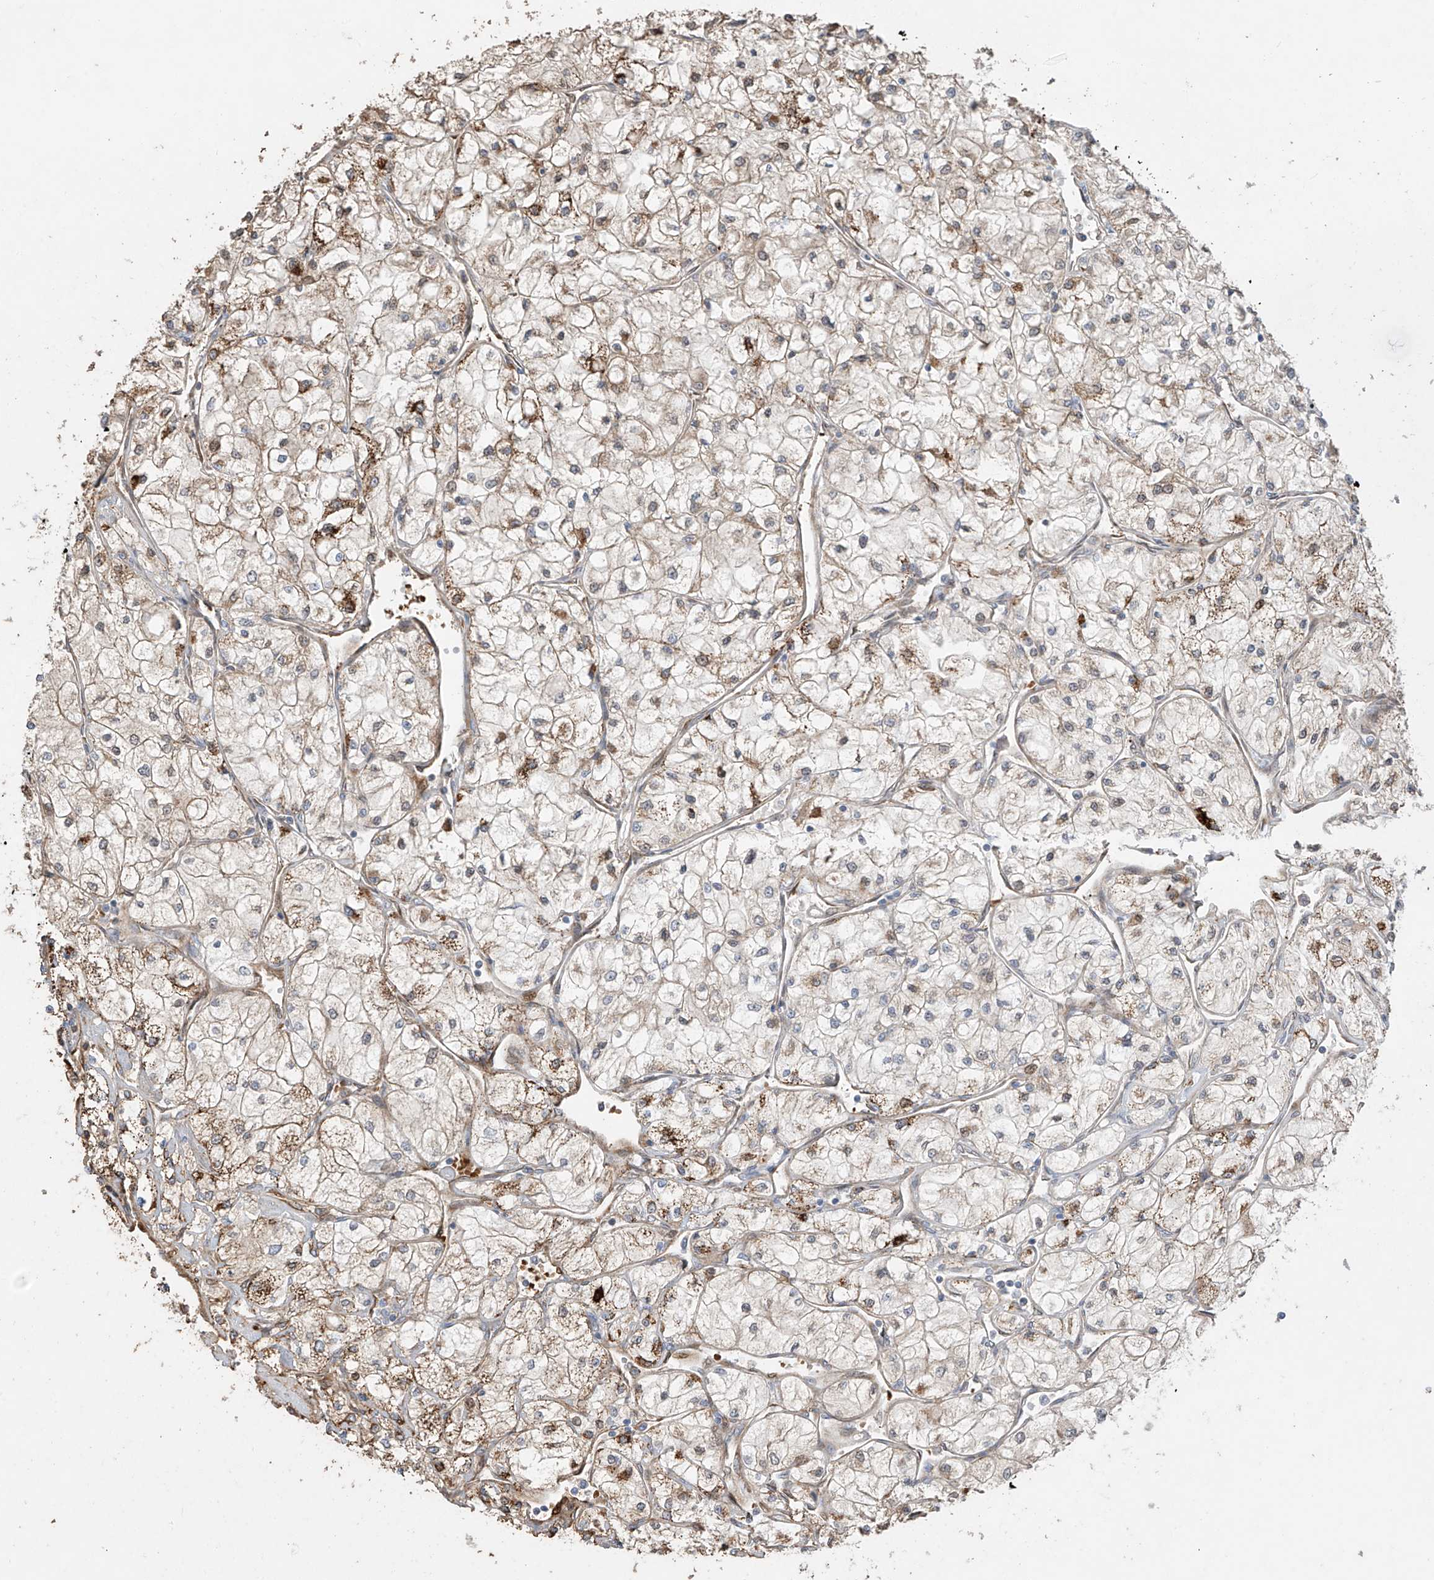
{"staining": {"intensity": "moderate", "quantity": "<25%", "location": "cytoplasmic/membranous"}, "tissue": "renal cancer", "cell_type": "Tumor cells", "image_type": "cancer", "snomed": [{"axis": "morphology", "description": "Adenocarcinoma, NOS"}, {"axis": "topography", "description": "Kidney"}], "caption": "Approximately <25% of tumor cells in human renal adenocarcinoma exhibit moderate cytoplasmic/membranous protein expression as visualized by brown immunohistochemical staining.", "gene": "ABTB1", "patient": {"sex": "male", "age": 80}}